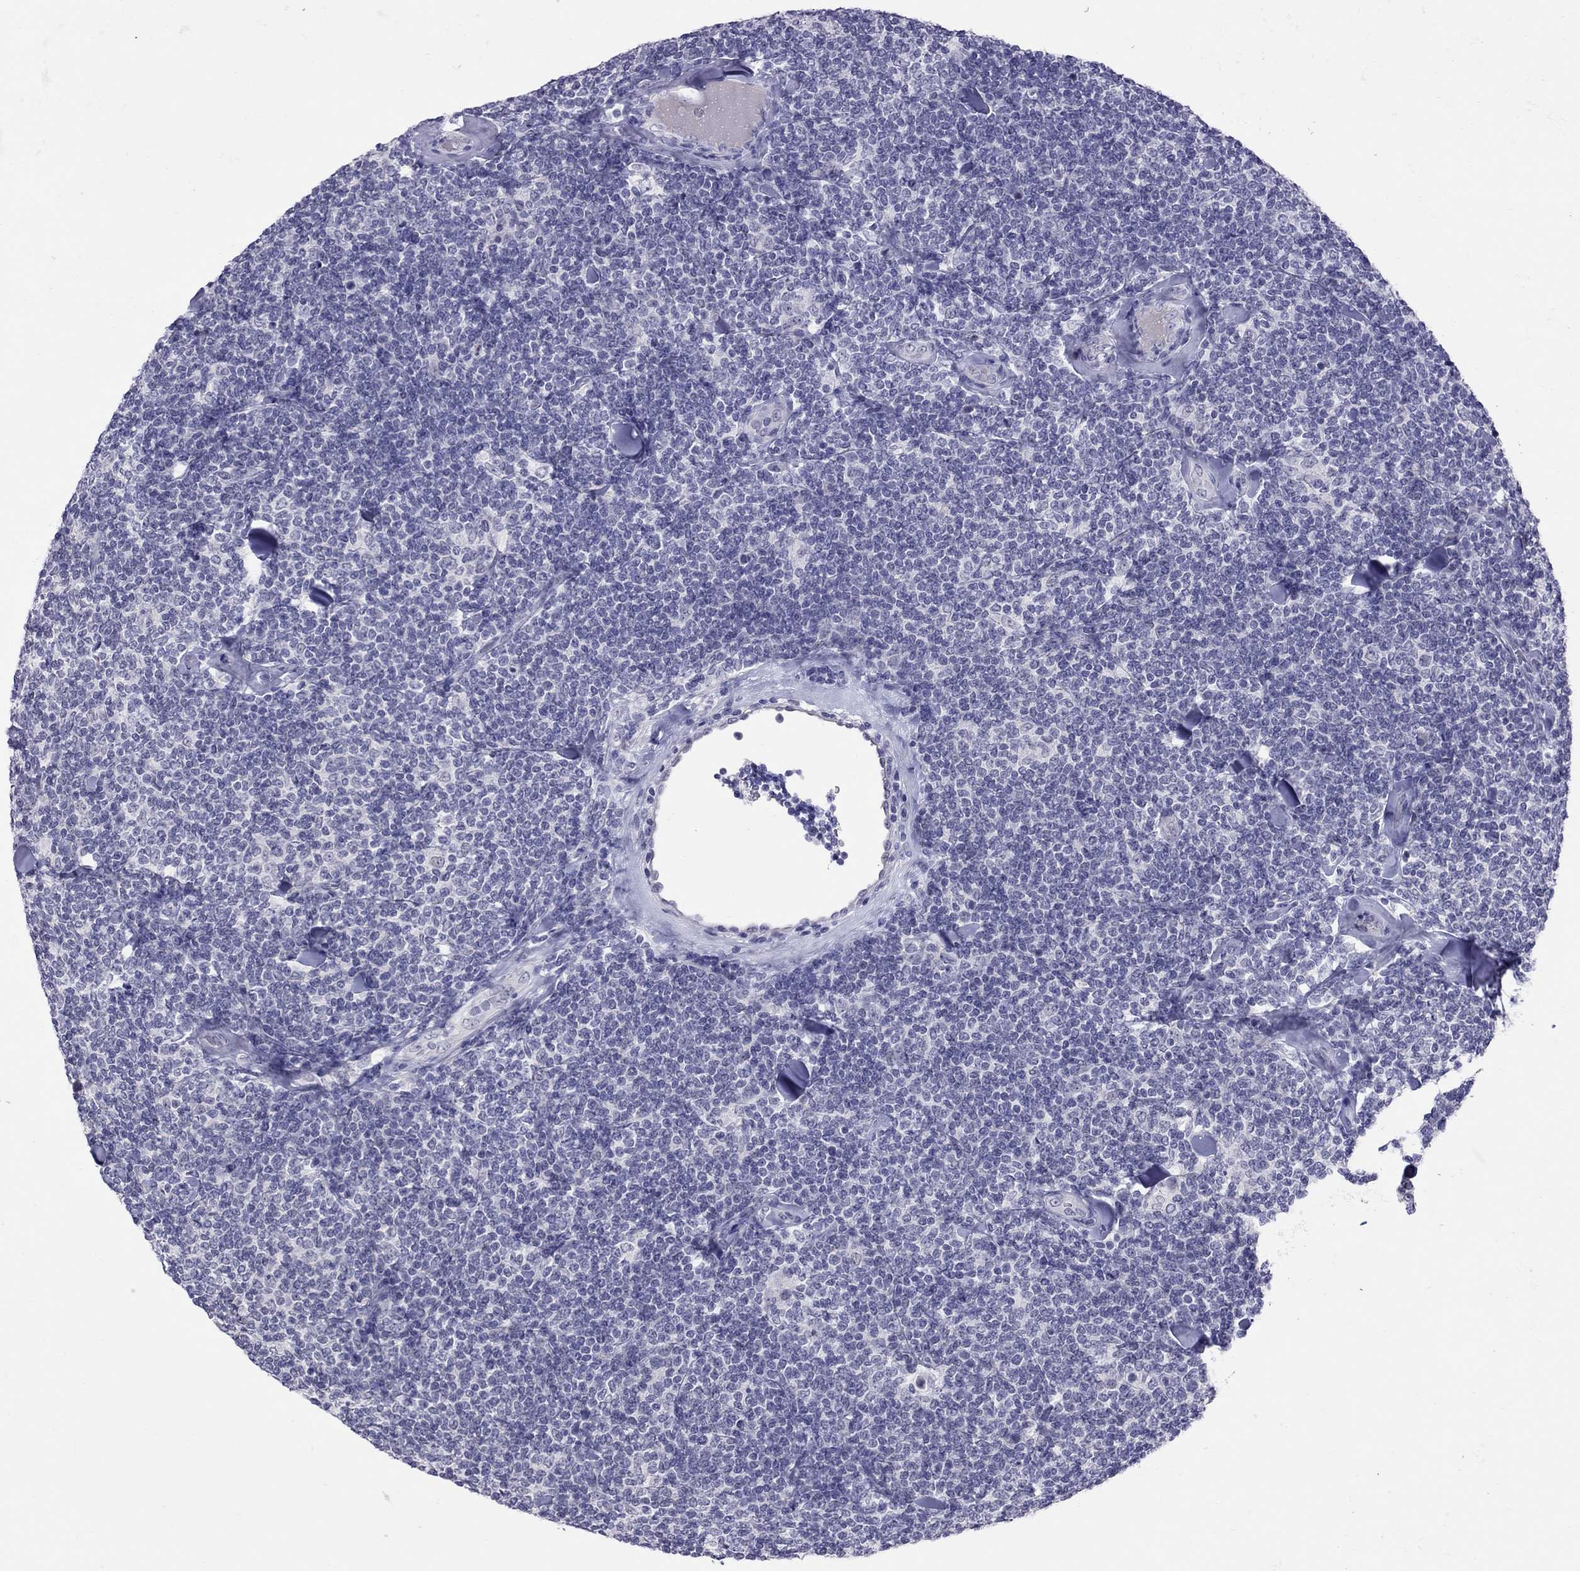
{"staining": {"intensity": "negative", "quantity": "none", "location": "none"}, "tissue": "lymphoma", "cell_type": "Tumor cells", "image_type": "cancer", "snomed": [{"axis": "morphology", "description": "Malignant lymphoma, non-Hodgkin's type, Low grade"}, {"axis": "topography", "description": "Lymph node"}], "caption": "IHC histopathology image of low-grade malignant lymphoma, non-Hodgkin's type stained for a protein (brown), which shows no staining in tumor cells.", "gene": "JHY", "patient": {"sex": "female", "age": 56}}